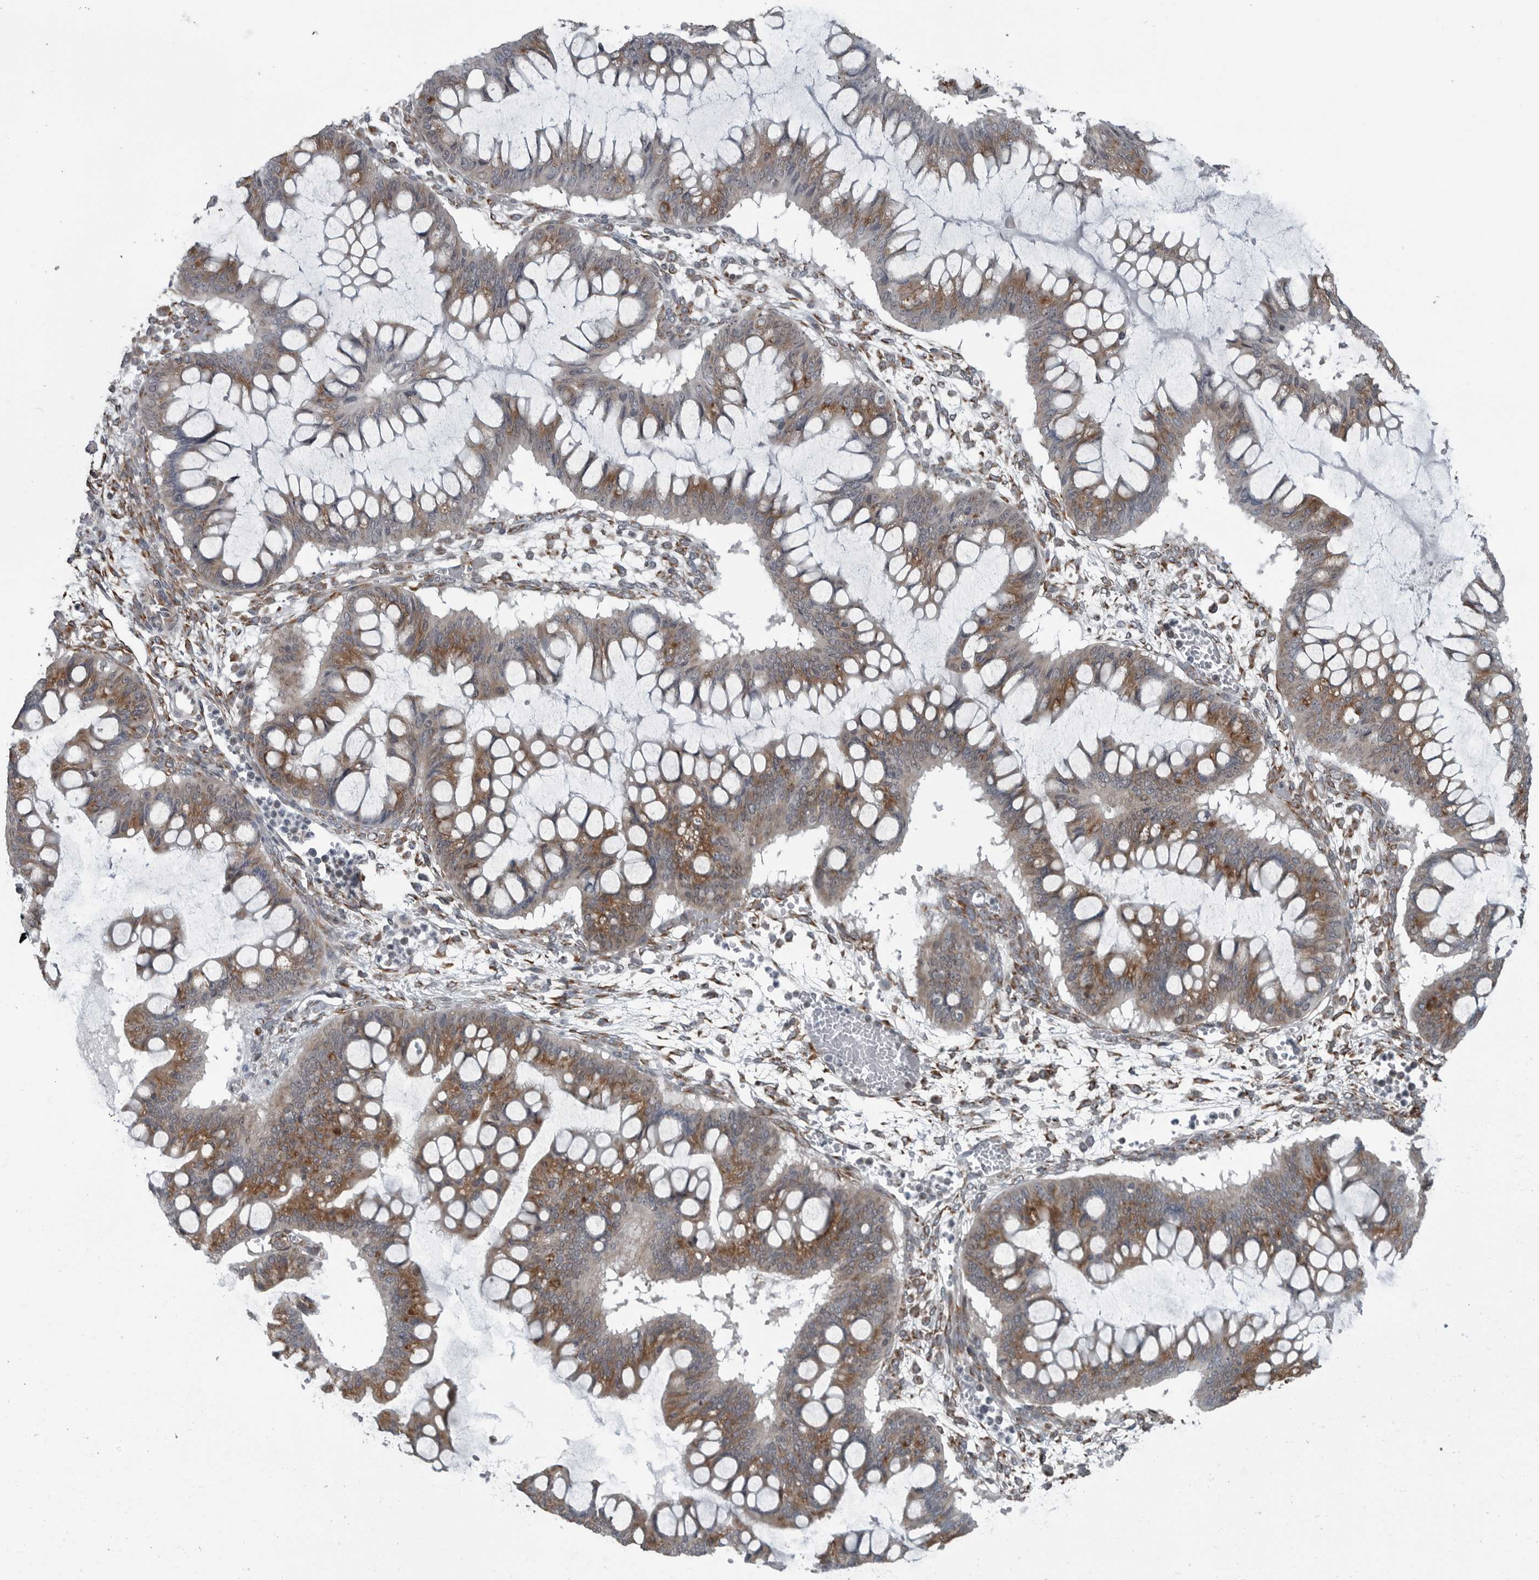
{"staining": {"intensity": "moderate", "quantity": ">75%", "location": "cytoplasmic/membranous"}, "tissue": "ovarian cancer", "cell_type": "Tumor cells", "image_type": "cancer", "snomed": [{"axis": "morphology", "description": "Cystadenocarcinoma, mucinous, NOS"}, {"axis": "topography", "description": "Ovary"}], "caption": "DAB immunohistochemical staining of mucinous cystadenocarcinoma (ovarian) displays moderate cytoplasmic/membranous protein positivity in about >75% of tumor cells. (Brightfield microscopy of DAB IHC at high magnification).", "gene": "CEP85", "patient": {"sex": "female", "age": 73}}